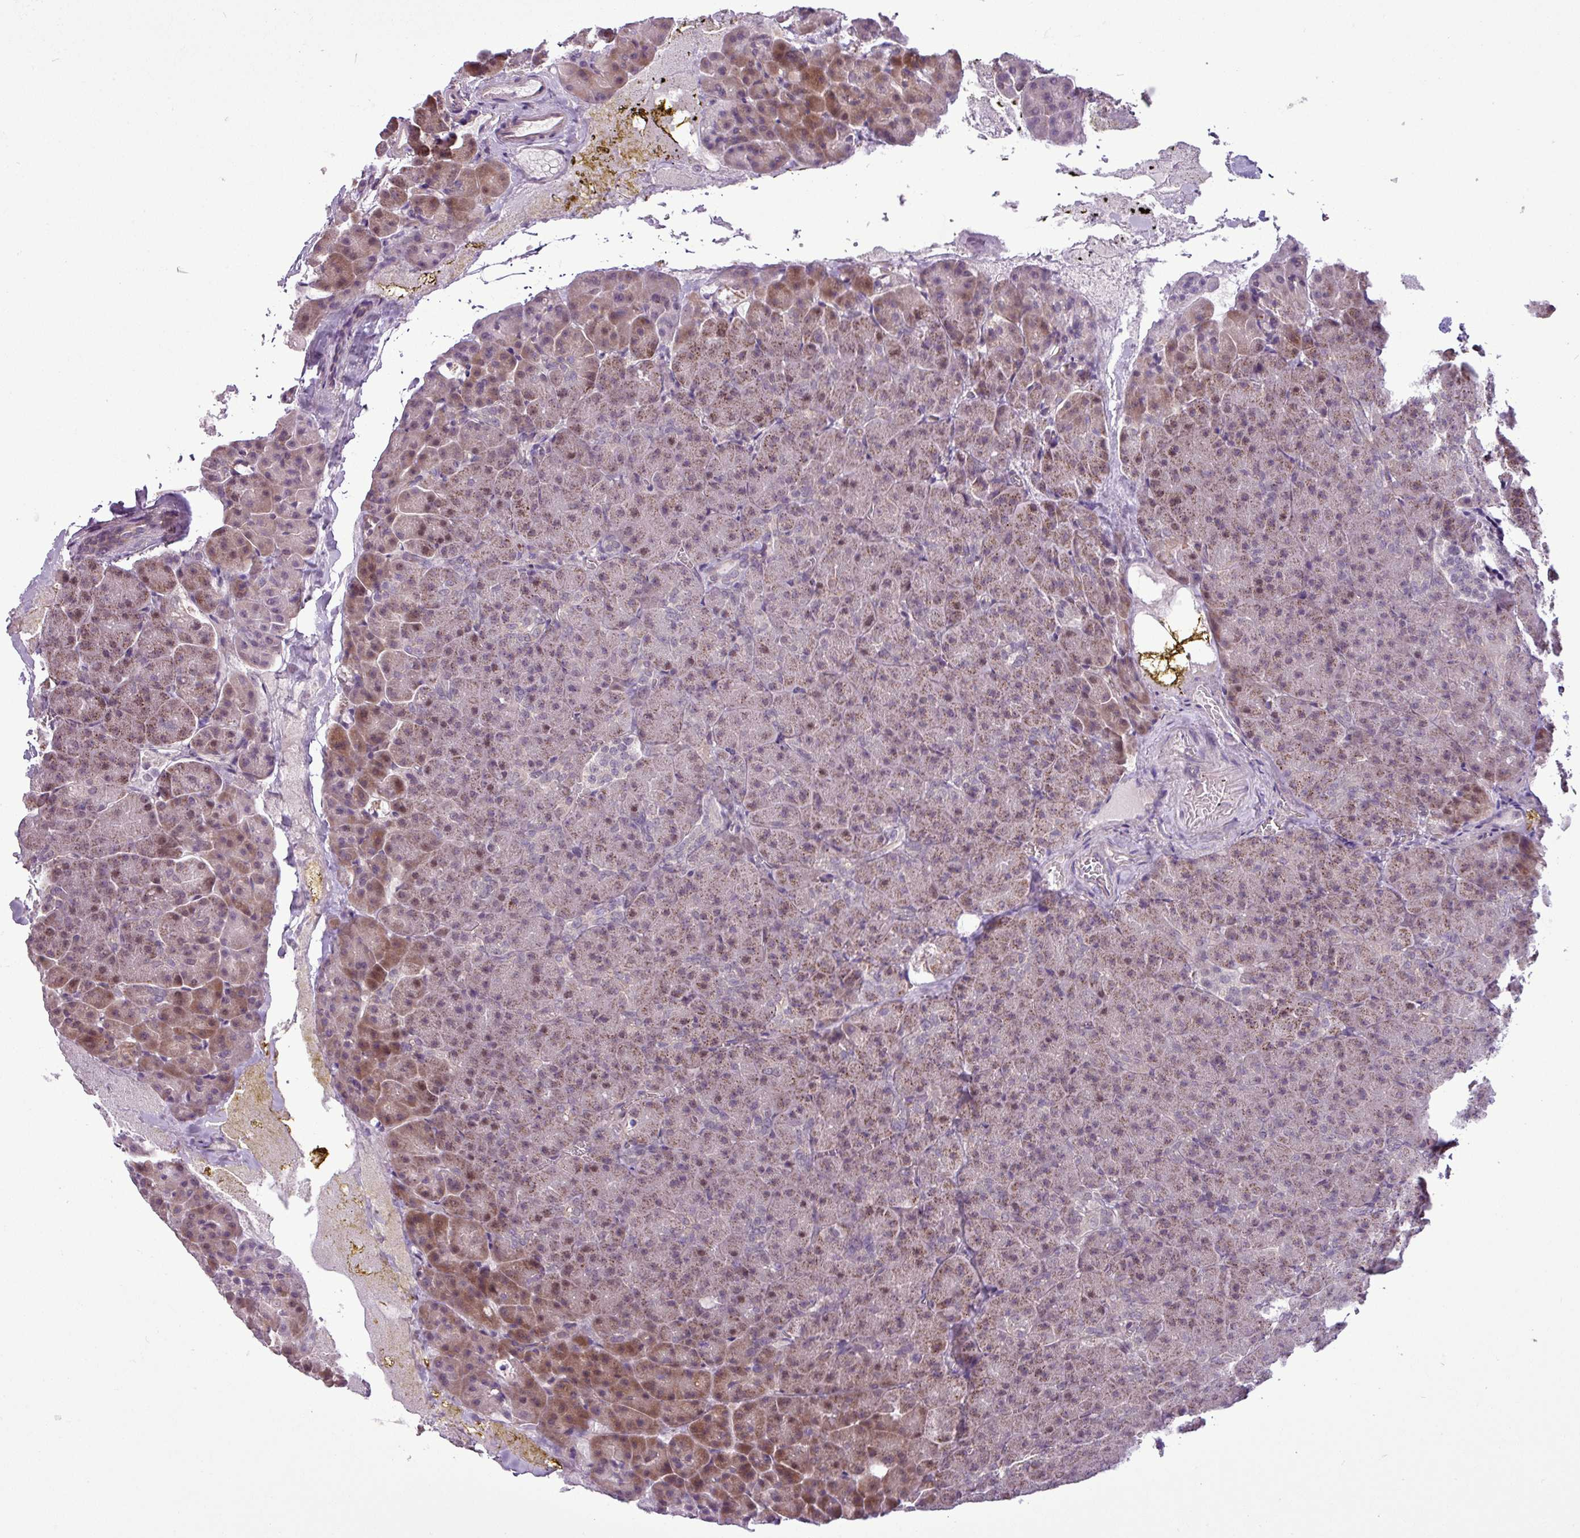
{"staining": {"intensity": "moderate", "quantity": "25%-75%", "location": "cytoplasmic/membranous"}, "tissue": "pancreas", "cell_type": "Exocrine glandular cells", "image_type": "normal", "snomed": [{"axis": "morphology", "description": "Normal tissue, NOS"}, {"axis": "topography", "description": "Pancreas"}], "caption": "An immunohistochemistry histopathology image of normal tissue is shown. Protein staining in brown highlights moderate cytoplasmic/membranous positivity in pancreas within exocrine glandular cells. The staining was performed using DAB, with brown indicating positive protein expression. Nuclei are stained blue with hematoxylin.", "gene": "GPT2", "patient": {"sex": "female", "age": 74}}